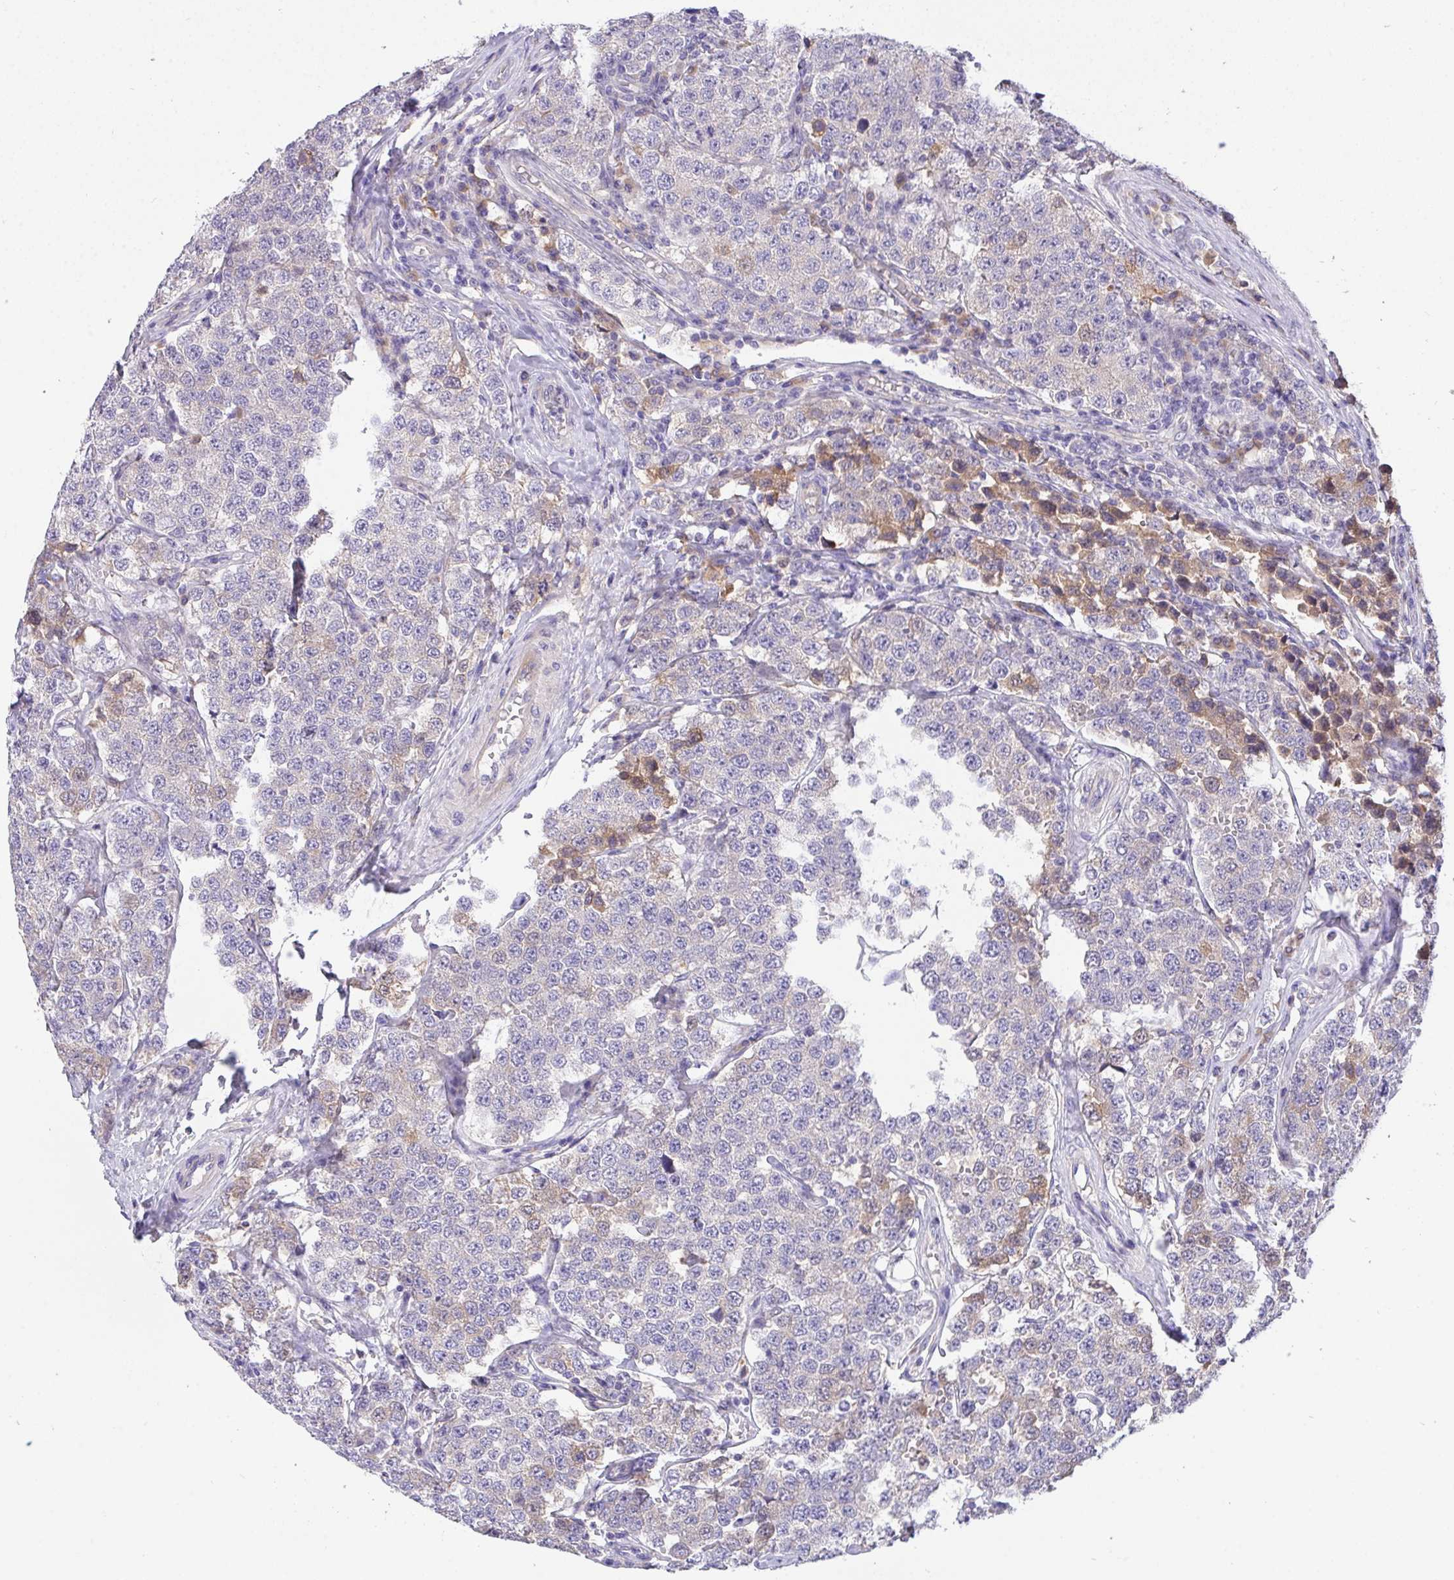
{"staining": {"intensity": "negative", "quantity": "none", "location": "none"}, "tissue": "testis cancer", "cell_type": "Tumor cells", "image_type": "cancer", "snomed": [{"axis": "morphology", "description": "Seminoma, NOS"}, {"axis": "topography", "description": "Testis"}], "caption": "High power microscopy image of an IHC image of testis cancer, revealing no significant expression in tumor cells.", "gene": "ZNF581", "patient": {"sex": "male", "age": 34}}